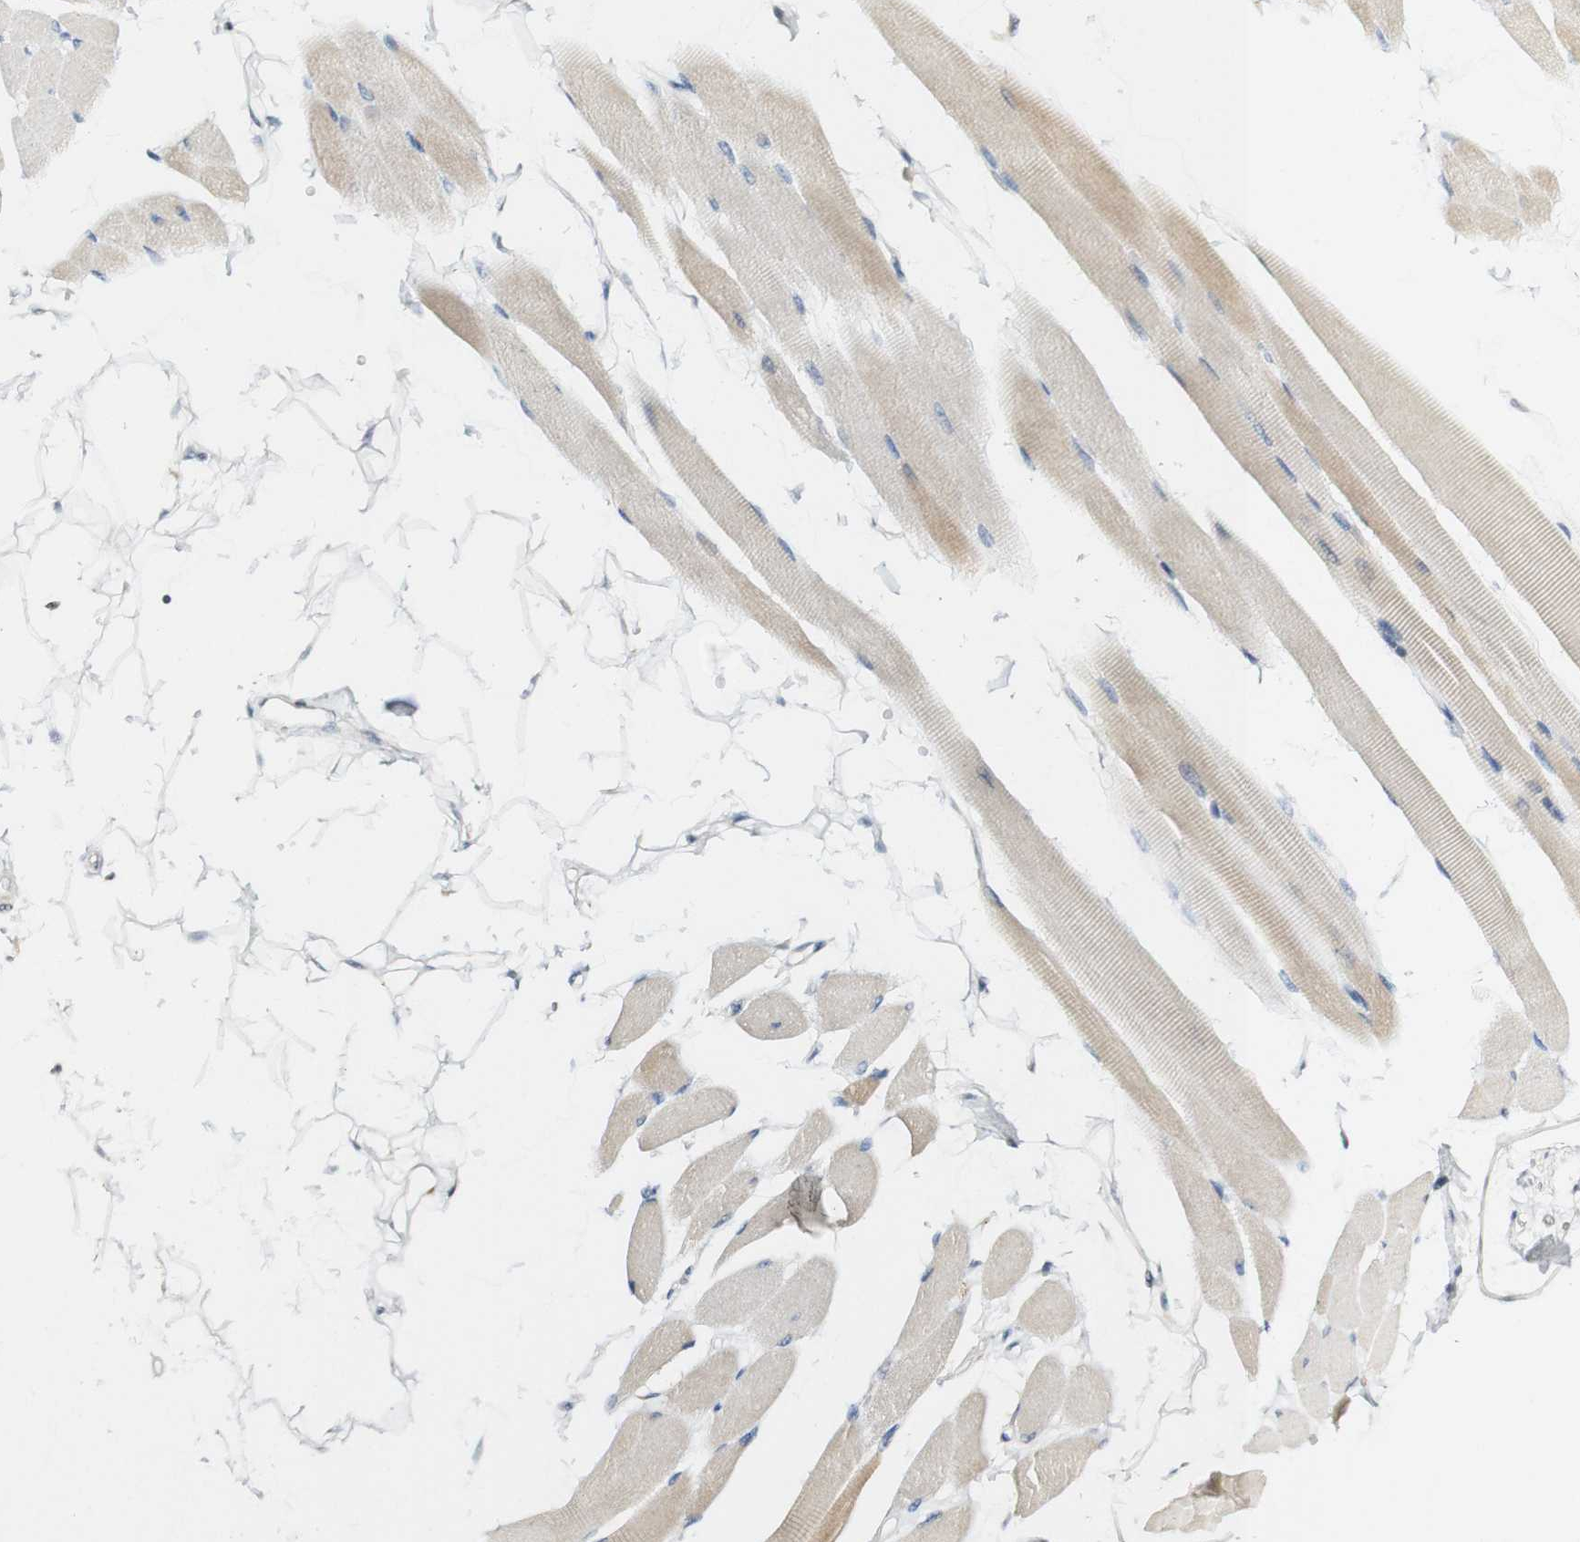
{"staining": {"intensity": "weak", "quantity": "<25%", "location": "cytoplasmic/membranous"}, "tissue": "skeletal muscle", "cell_type": "Myocytes", "image_type": "normal", "snomed": [{"axis": "morphology", "description": "Normal tissue, NOS"}, {"axis": "topography", "description": "Skeletal muscle"}, {"axis": "topography", "description": "Oral tissue"}, {"axis": "topography", "description": "Peripheral nerve tissue"}], "caption": "IHC of normal human skeletal muscle shows no staining in myocytes.", "gene": "FMO3", "patient": {"sex": "female", "age": 84}}